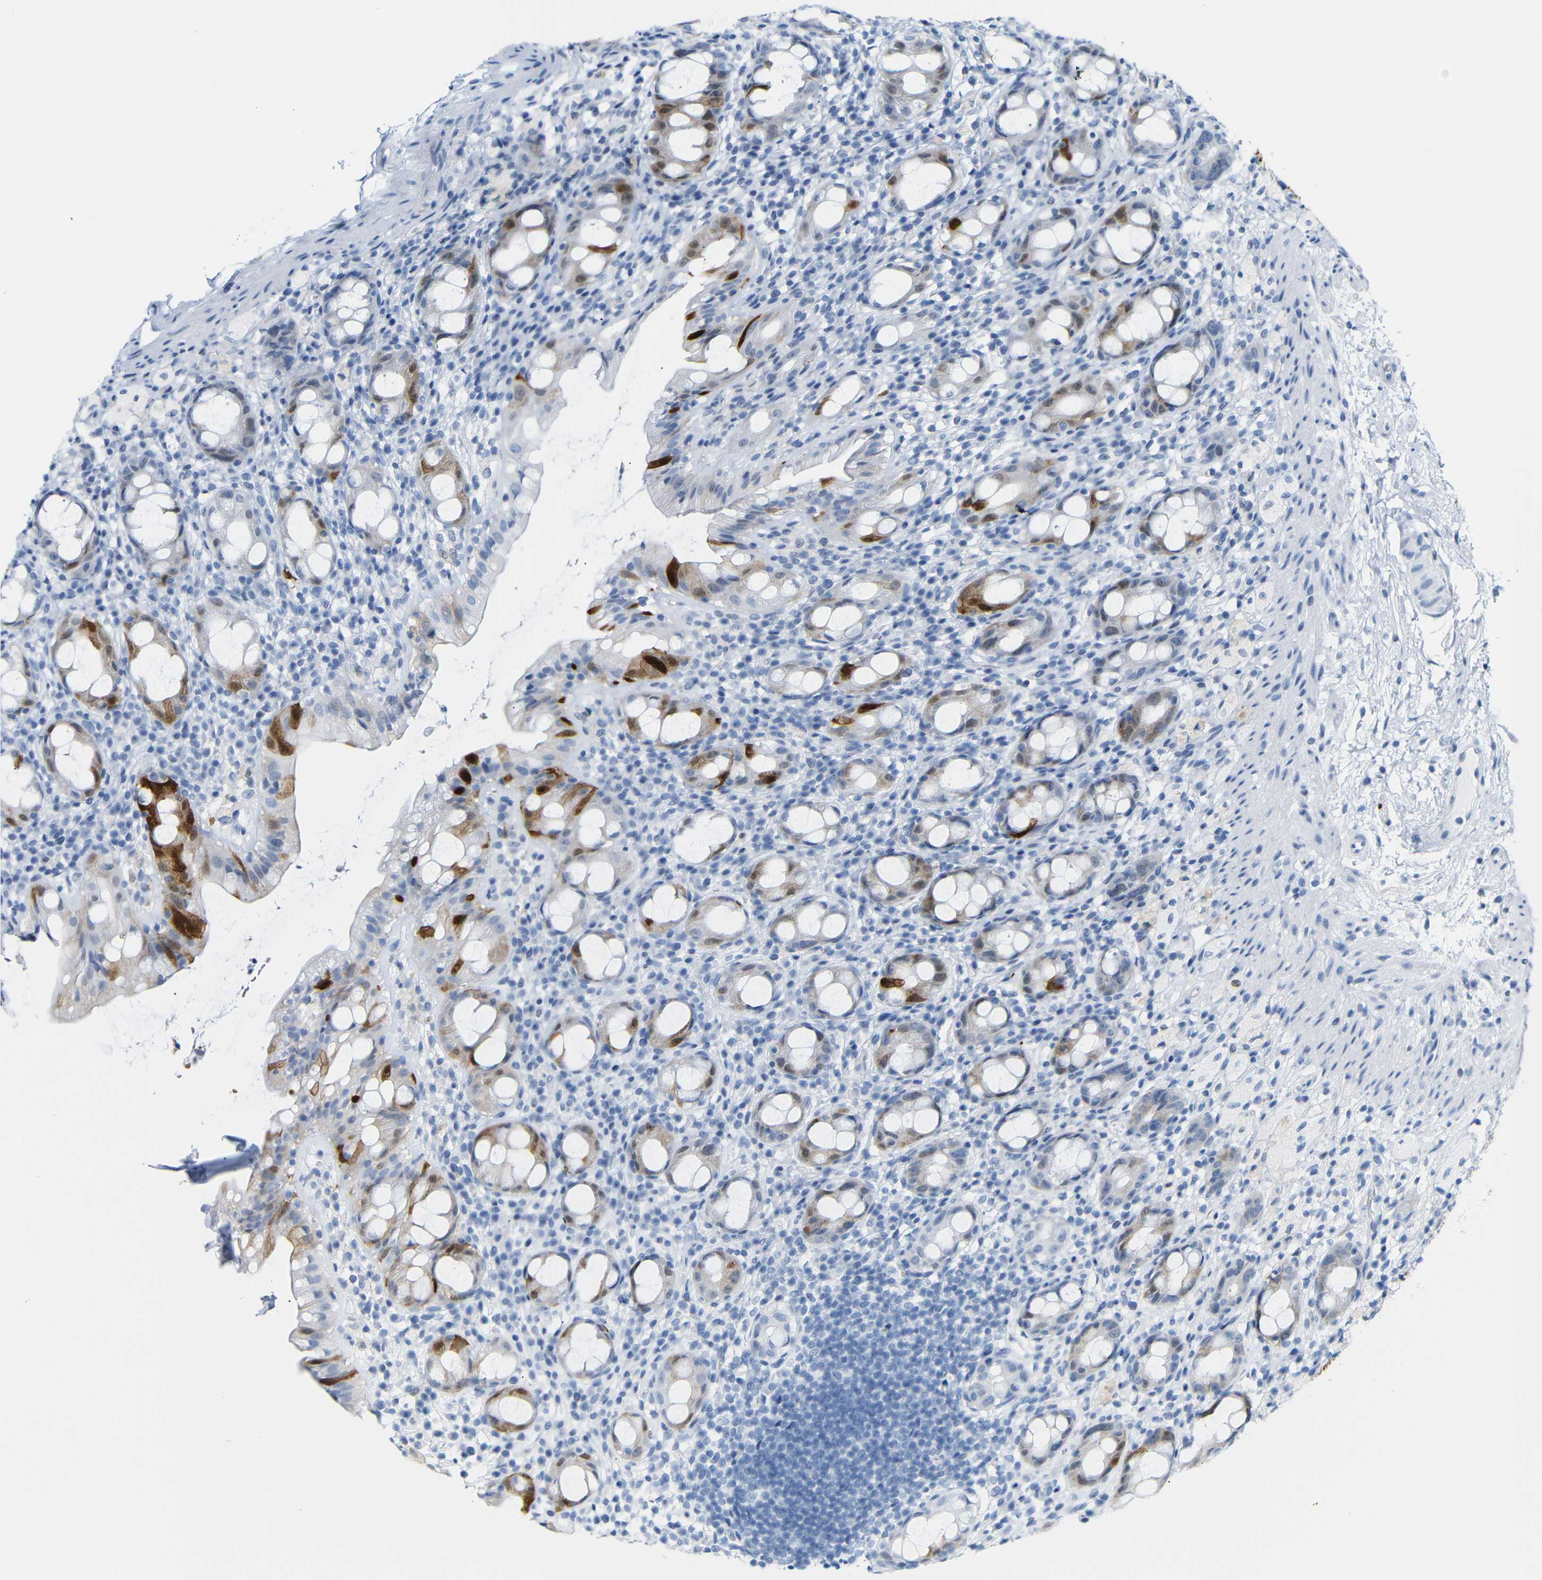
{"staining": {"intensity": "strong", "quantity": "25%-75%", "location": "cytoplasmic/membranous,nuclear"}, "tissue": "rectum", "cell_type": "Glandular cells", "image_type": "normal", "snomed": [{"axis": "morphology", "description": "Normal tissue, NOS"}, {"axis": "topography", "description": "Rectum"}], "caption": "Glandular cells display high levels of strong cytoplasmic/membranous,nuclear staining in approximately 25%-75% of cells in unremarkable human rectum.", "gene": "MT1A", "patient": {"sex": "male", "age": 44}}